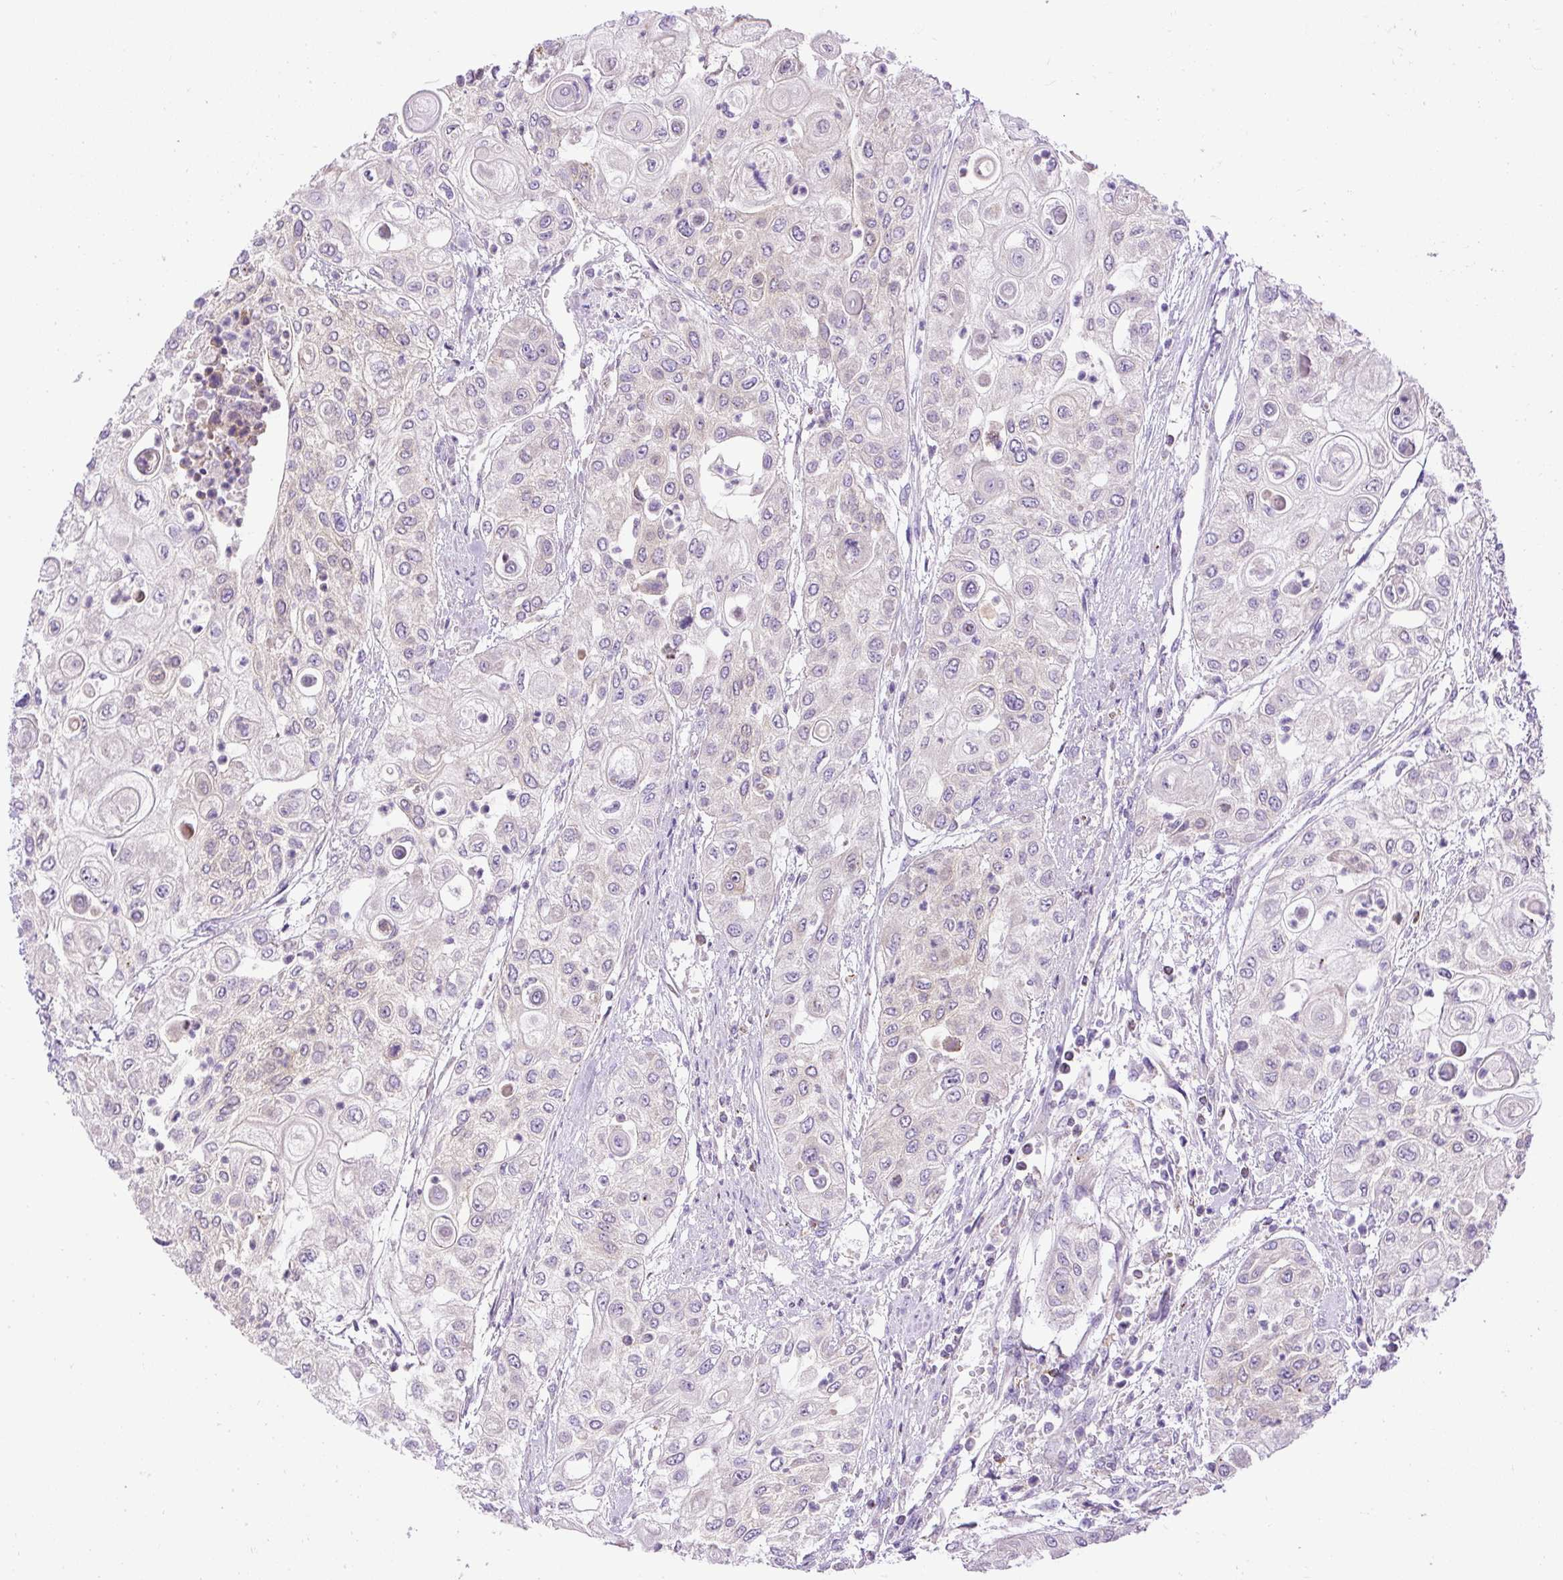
{"staining": {"intensity": "negative", "quantity": "none", "location": "none"}, "tissue": "urothelial cancer", "cell_type": "Tumor cells", "image_type": "cancer", "snomed": [{"axis": "morphology", "description": "Urothelial carcinoma, High grade"}, {"axis": "topography", "description": "Urinary bladder"}], "caption": "Tumor cells show no significant protein expression in high-grade urothelial carcinoma.", "gene": "CFAP47", "patient": {"sex": "female", "age": 79}}